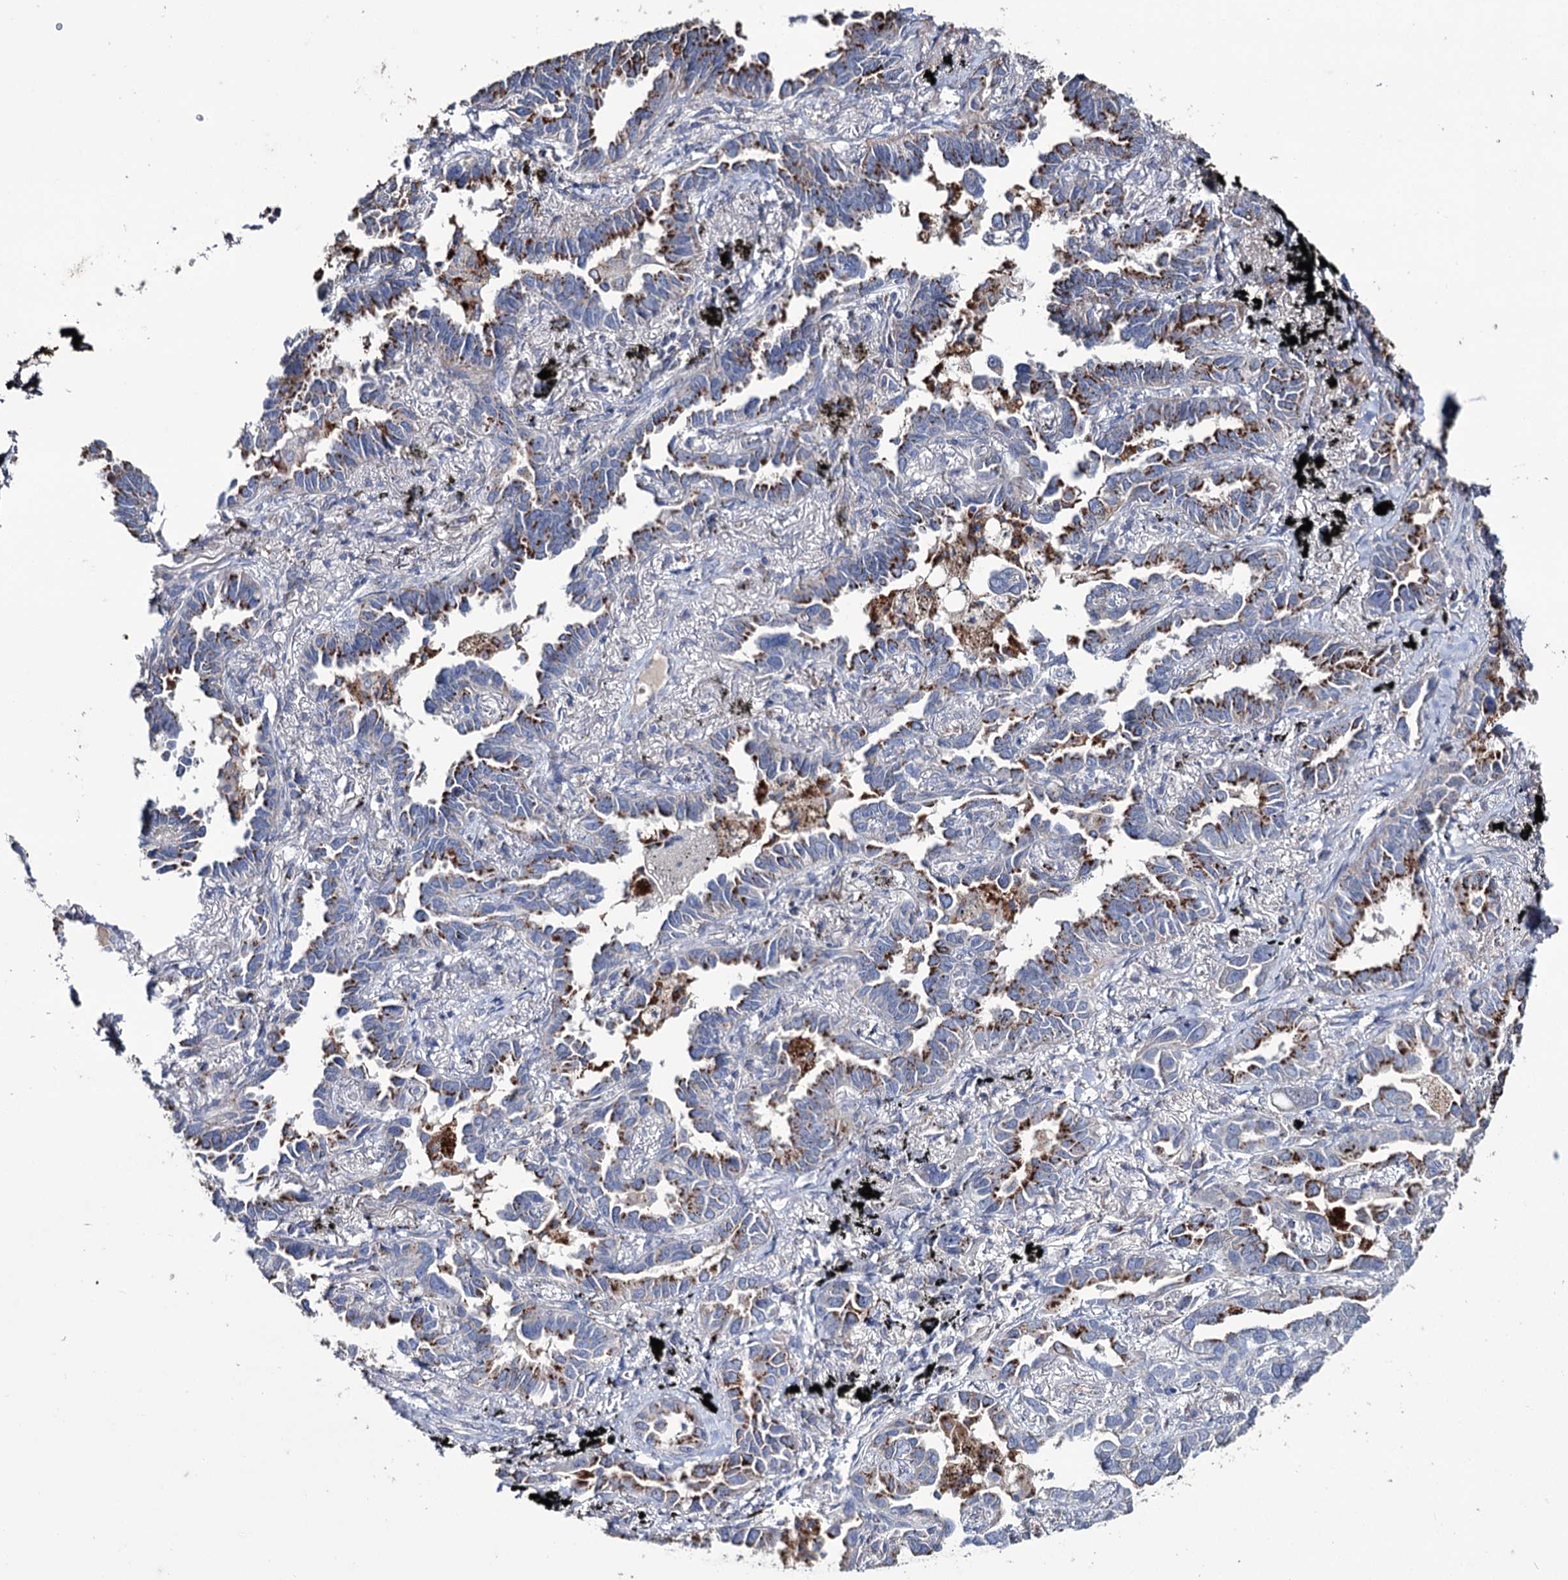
{"staining": {"intensity": "moderate", "quantity": "25%-75%", "location": "cytoplasmic/membranous"}, "tissue": "lung cancer", "cell_type": "Tumor cells", "image_type": "cancer", "snomed": [{"axis": "morphology", "description": "Adenocarcinoma, NOS"}, {"axis": "topography", "description": "Lung"}], "caption": "This photomicrograph reveals immunohistochemistry staining of human lung adenocarcinoma, with medium moderate cytoplasmic/membranous expression in about 25%-75% of tumor cells.", "gene": "EPB41L5", "patient": {"sex": "male", "age": 67}}